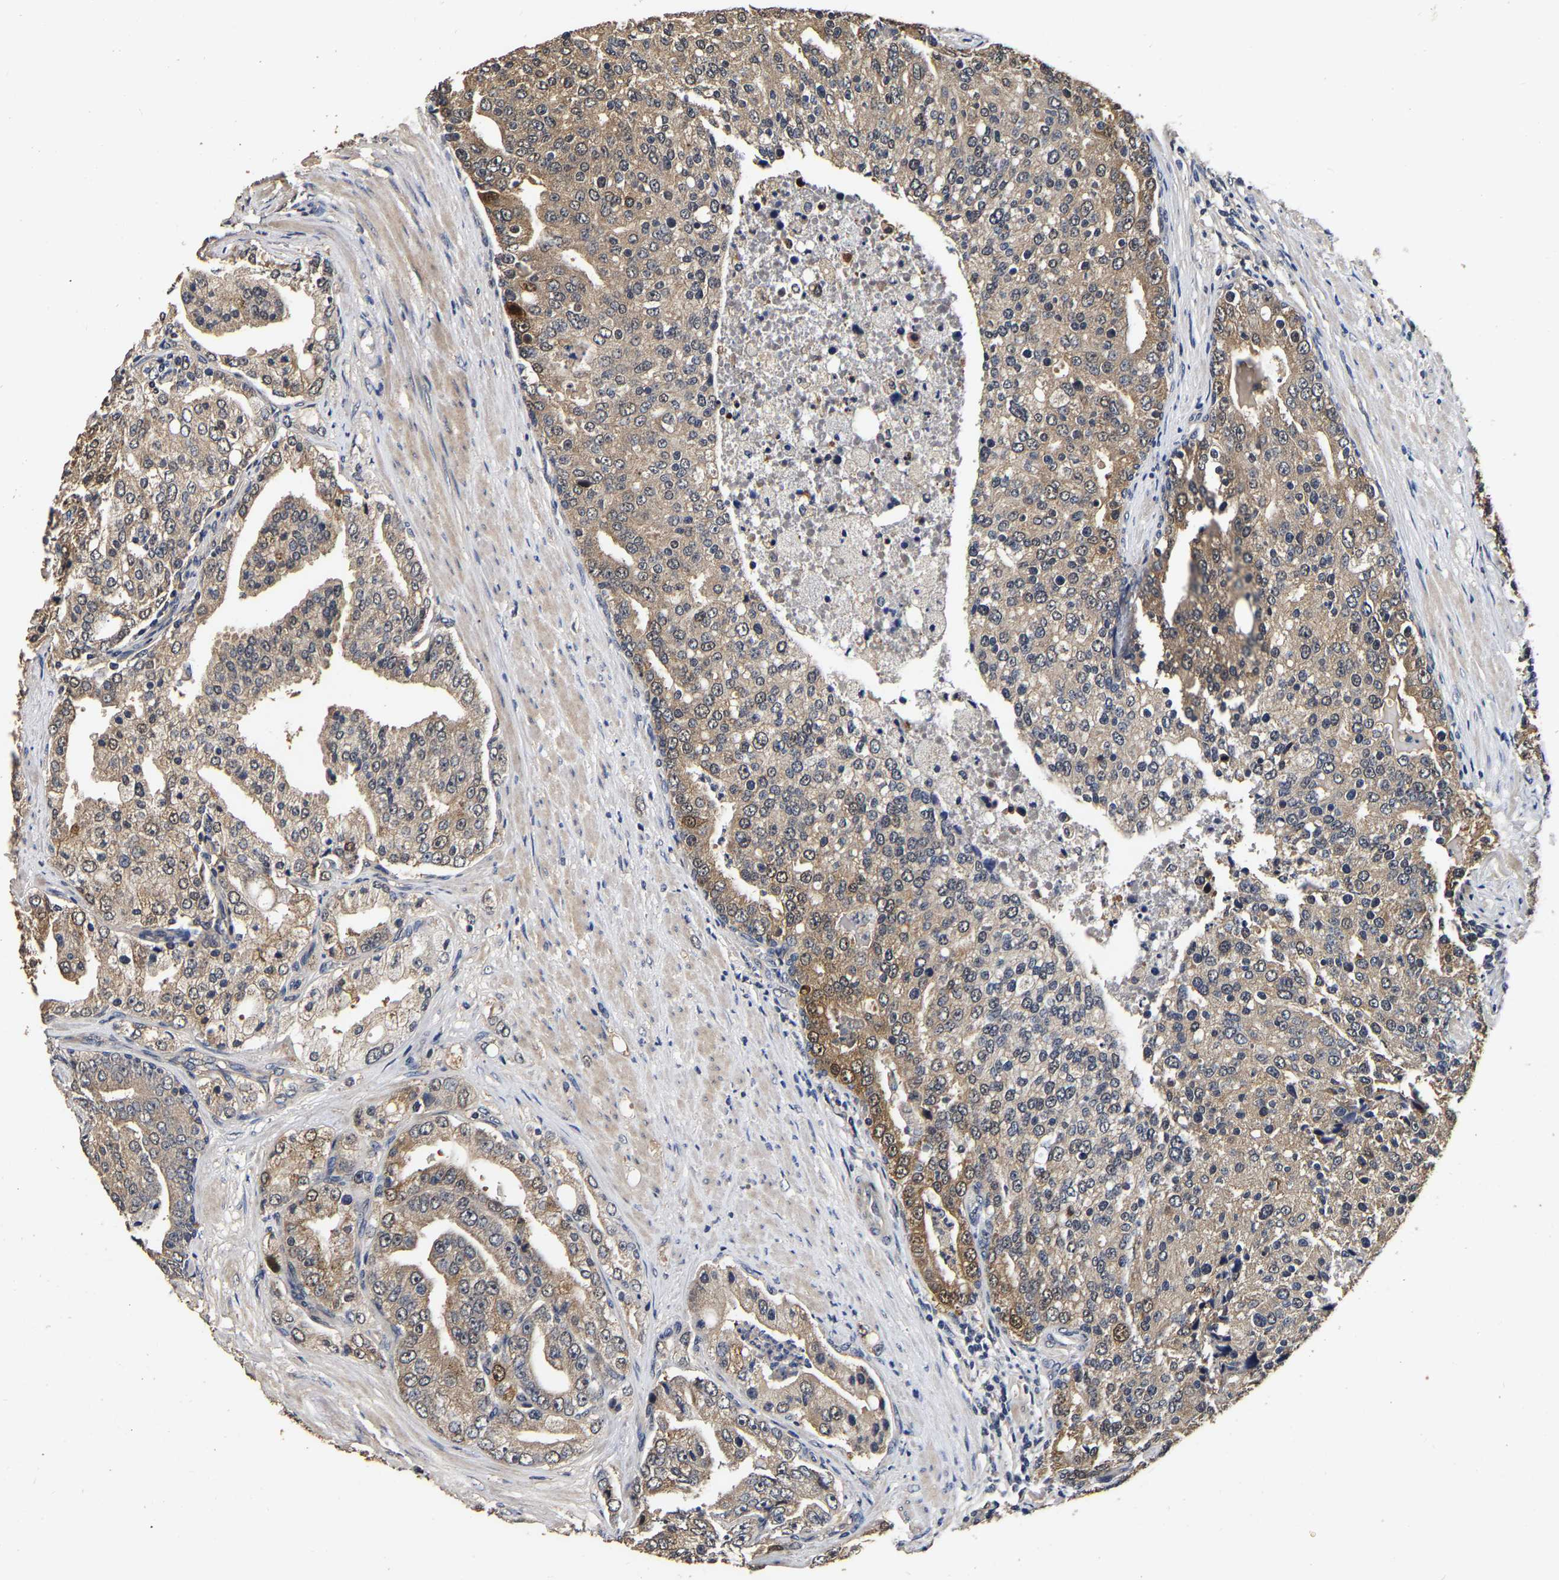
{"staining": {"intensity": "moderate", "quantity": ">75%", "location": "cytoplasmic/membranous"}, "tissue": "prostate cancer", "cell_type": "Tumor cells", "image_type": "cancer", "snomed": [{"axis": "morphology", "description": "Adenocarcinoma, High grade"}, {"axis": "topography", "description": "Prostate"}], "caption": "Protein expression analysis of adenocarcinoma (high-grade) (prostate) demonstrates moderate cytoplasmic/membranous staining in about >75% of tumor cells. (IHC, brightfield microscopy, high magnification).", "gene": "STK32C", "patient": {"sex": "male", "age": 50}}